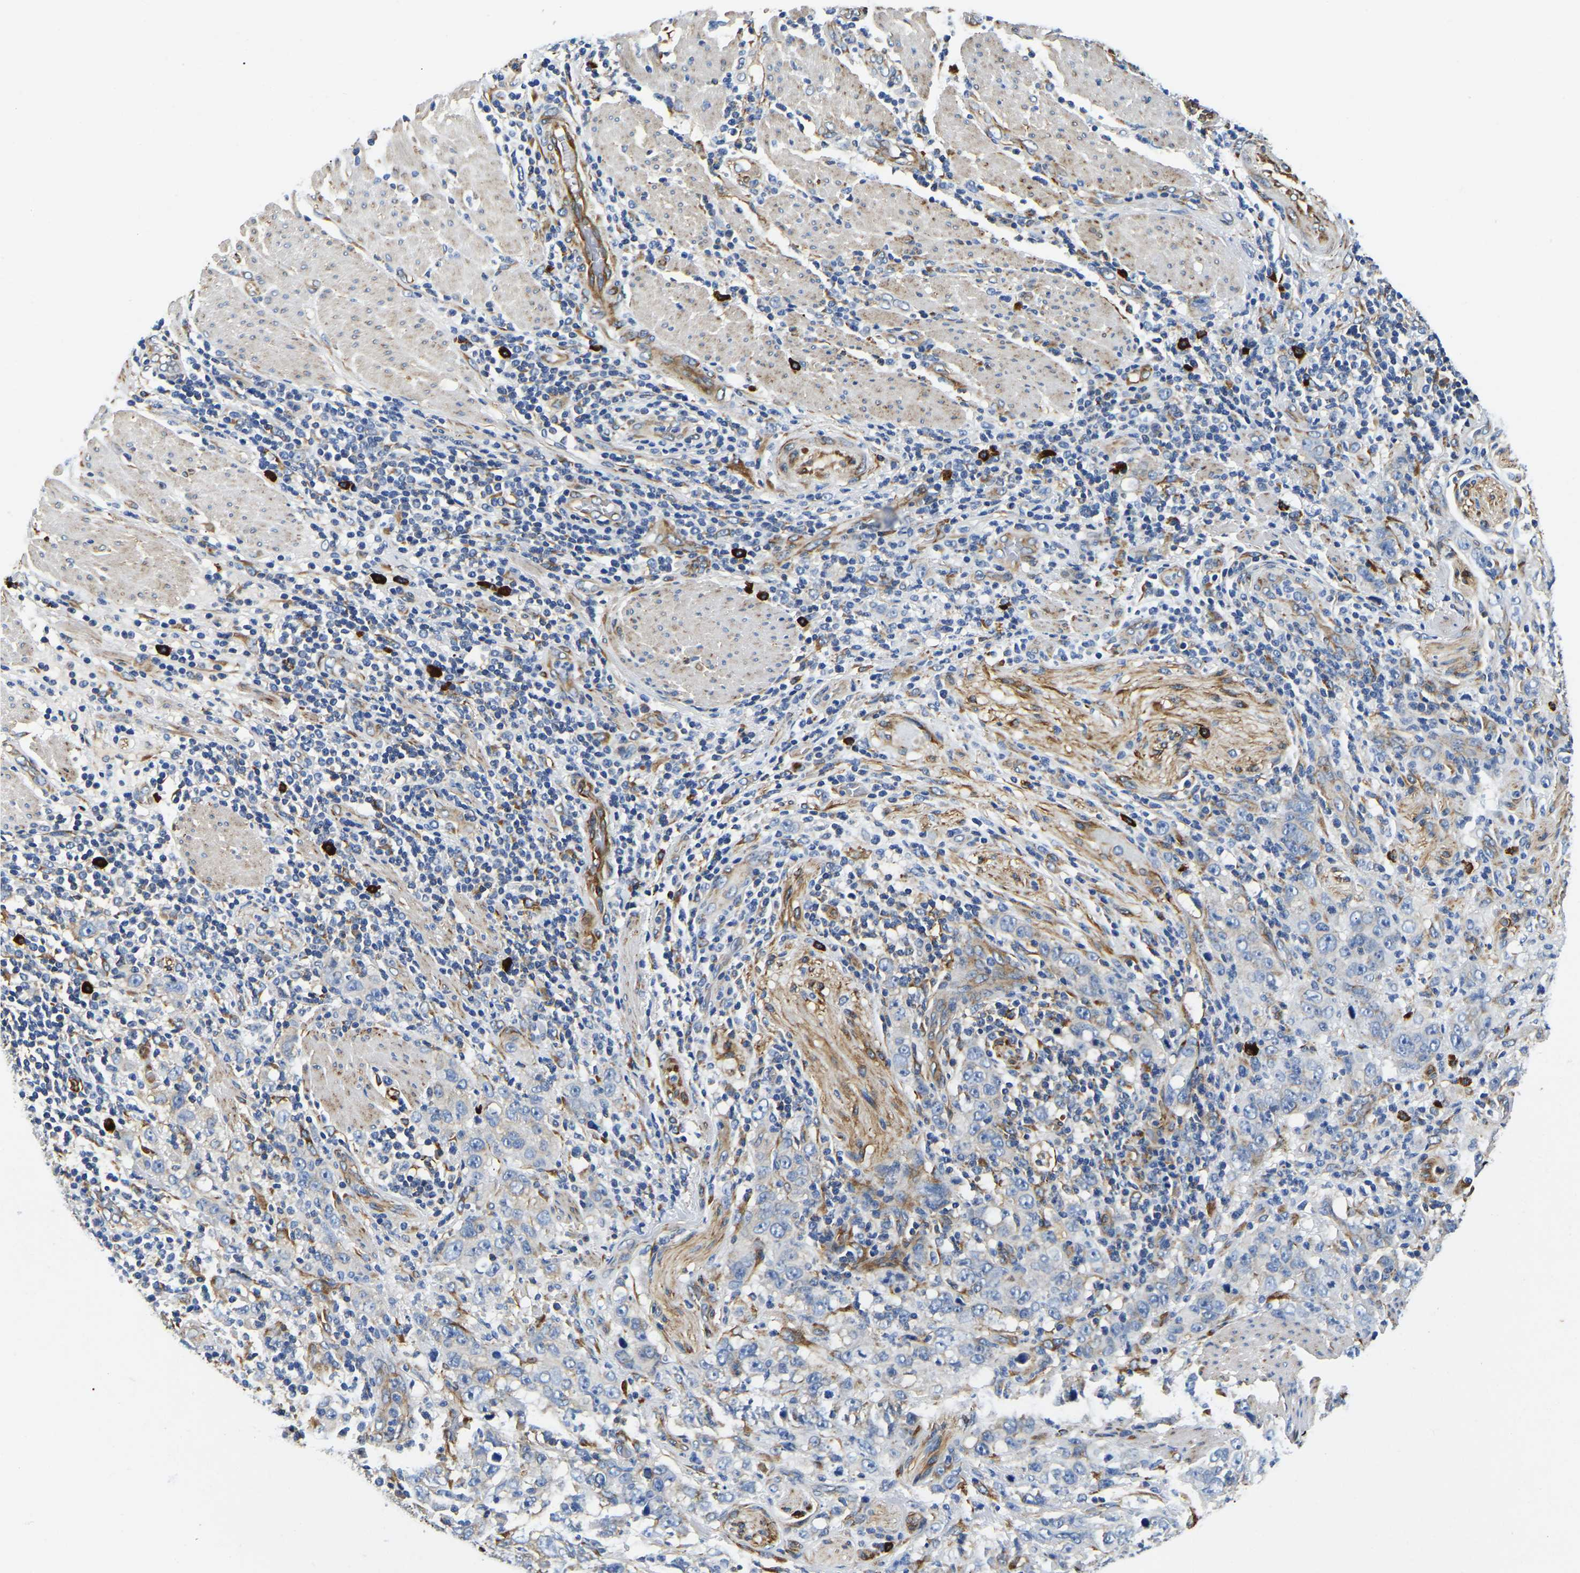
{"staining": {"intensity": "negative", "quantity": "none", "location": "none"}, "tissue": "stomach cancer", "cell_type": "Tumor cells", "image_type": "cancer", "snomed": [{"axis": "morphology", "description": "Adenocarcinoma, NOS"}, {"axis": "topography", "description": "Stomach"}], "caption": "Tumor cells are negative for brown protein staining in stomach adenocarcinoma.", "gene": "DUSP8", "patient": {"sex": "male", "age": 48}}